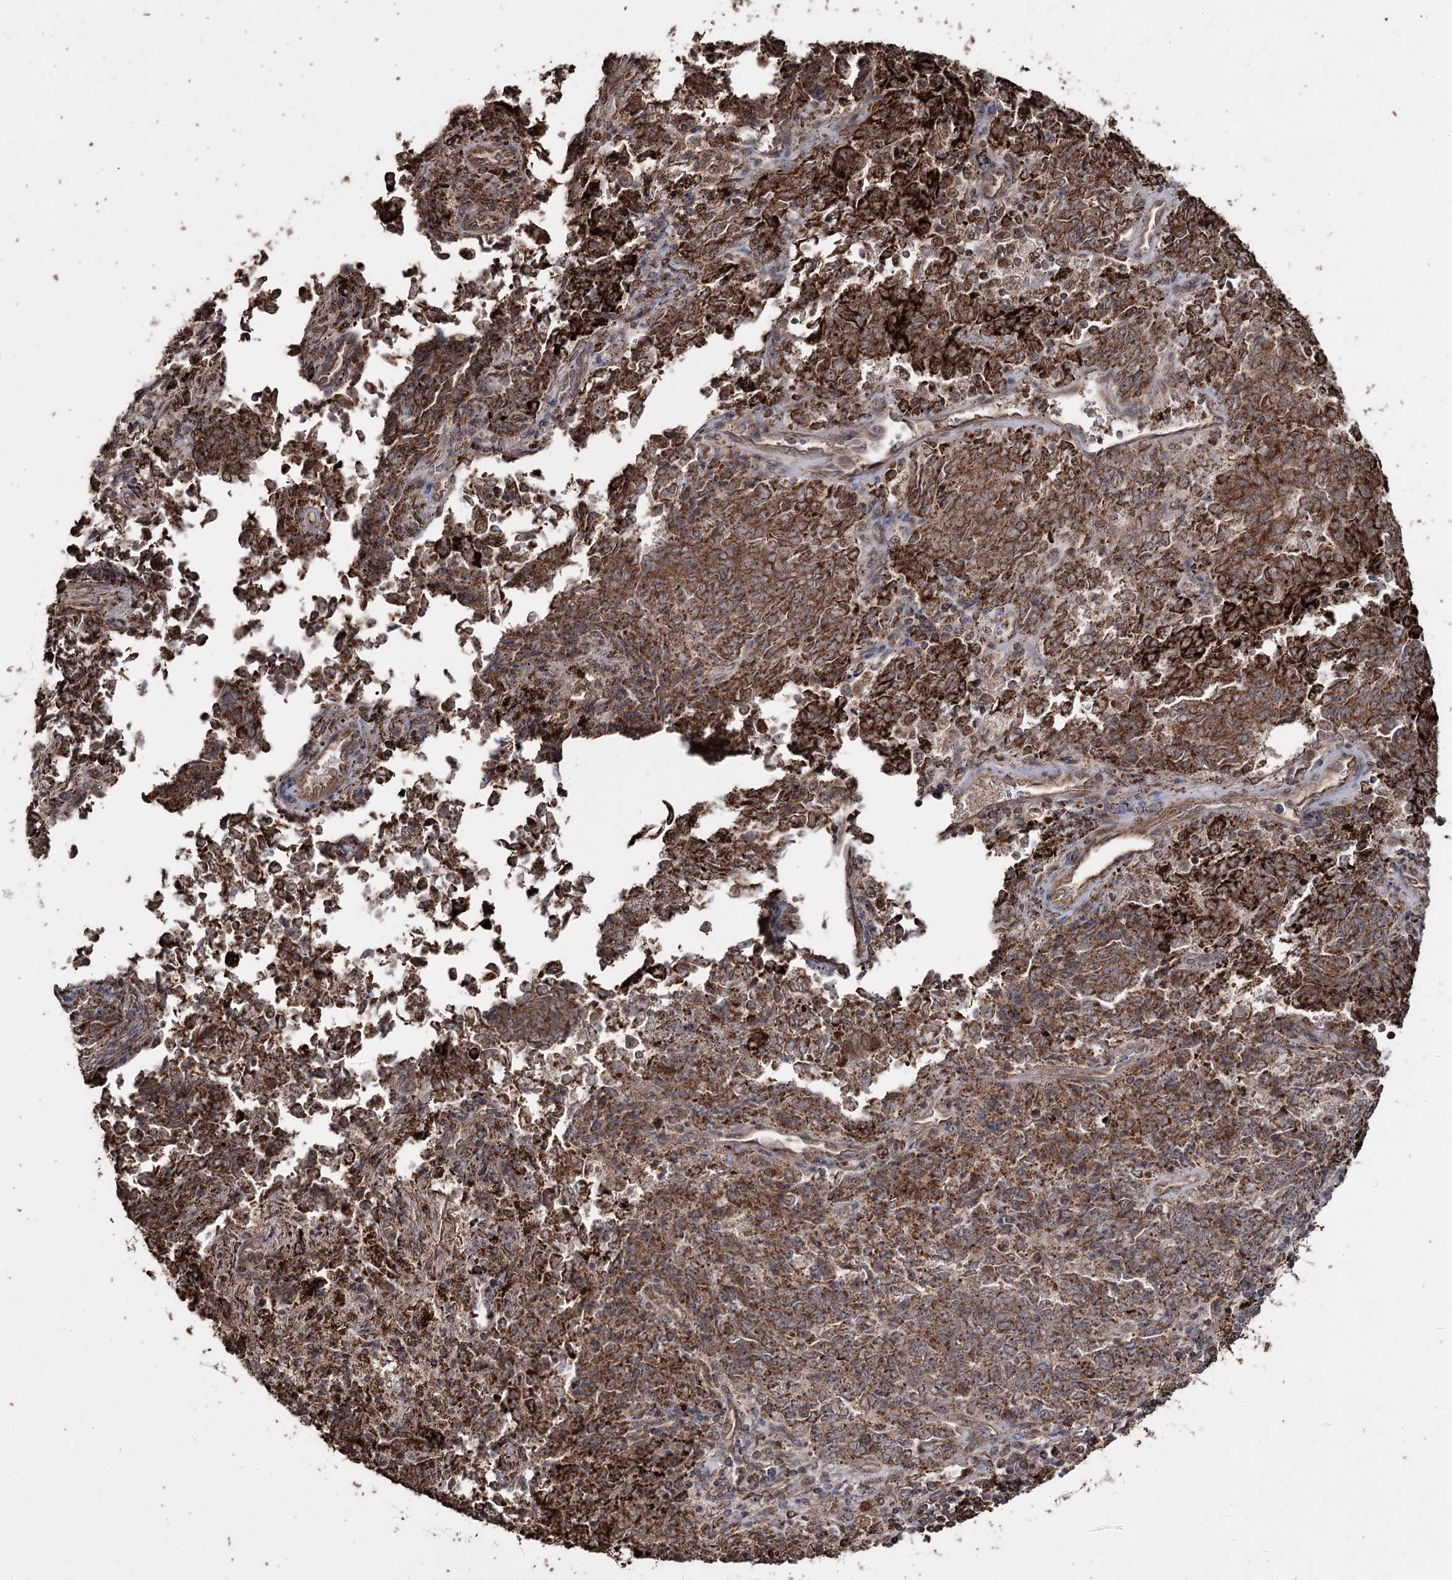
{"staining": {"intensity": "strong", "quantity": ">75%", "location": "cytoplasmic/membranous"}, "tissue": "endometrial cancer", "cell_type": "Tumor cells", "image_type": "cancer", "snomed": [{"axis": "morphology", "description": "Adenocarcinoma, NOS"}, {"axis": "topography", "description": "Endometrium"}], "caption": "DAB immunohistochemical staining of endometrial cancer displays strong cytoplasmic/membranous protein staining in approximately >75% of tumor cells.", "gene": "SLF2", "patient": {"sex": "female", "age": 80}}